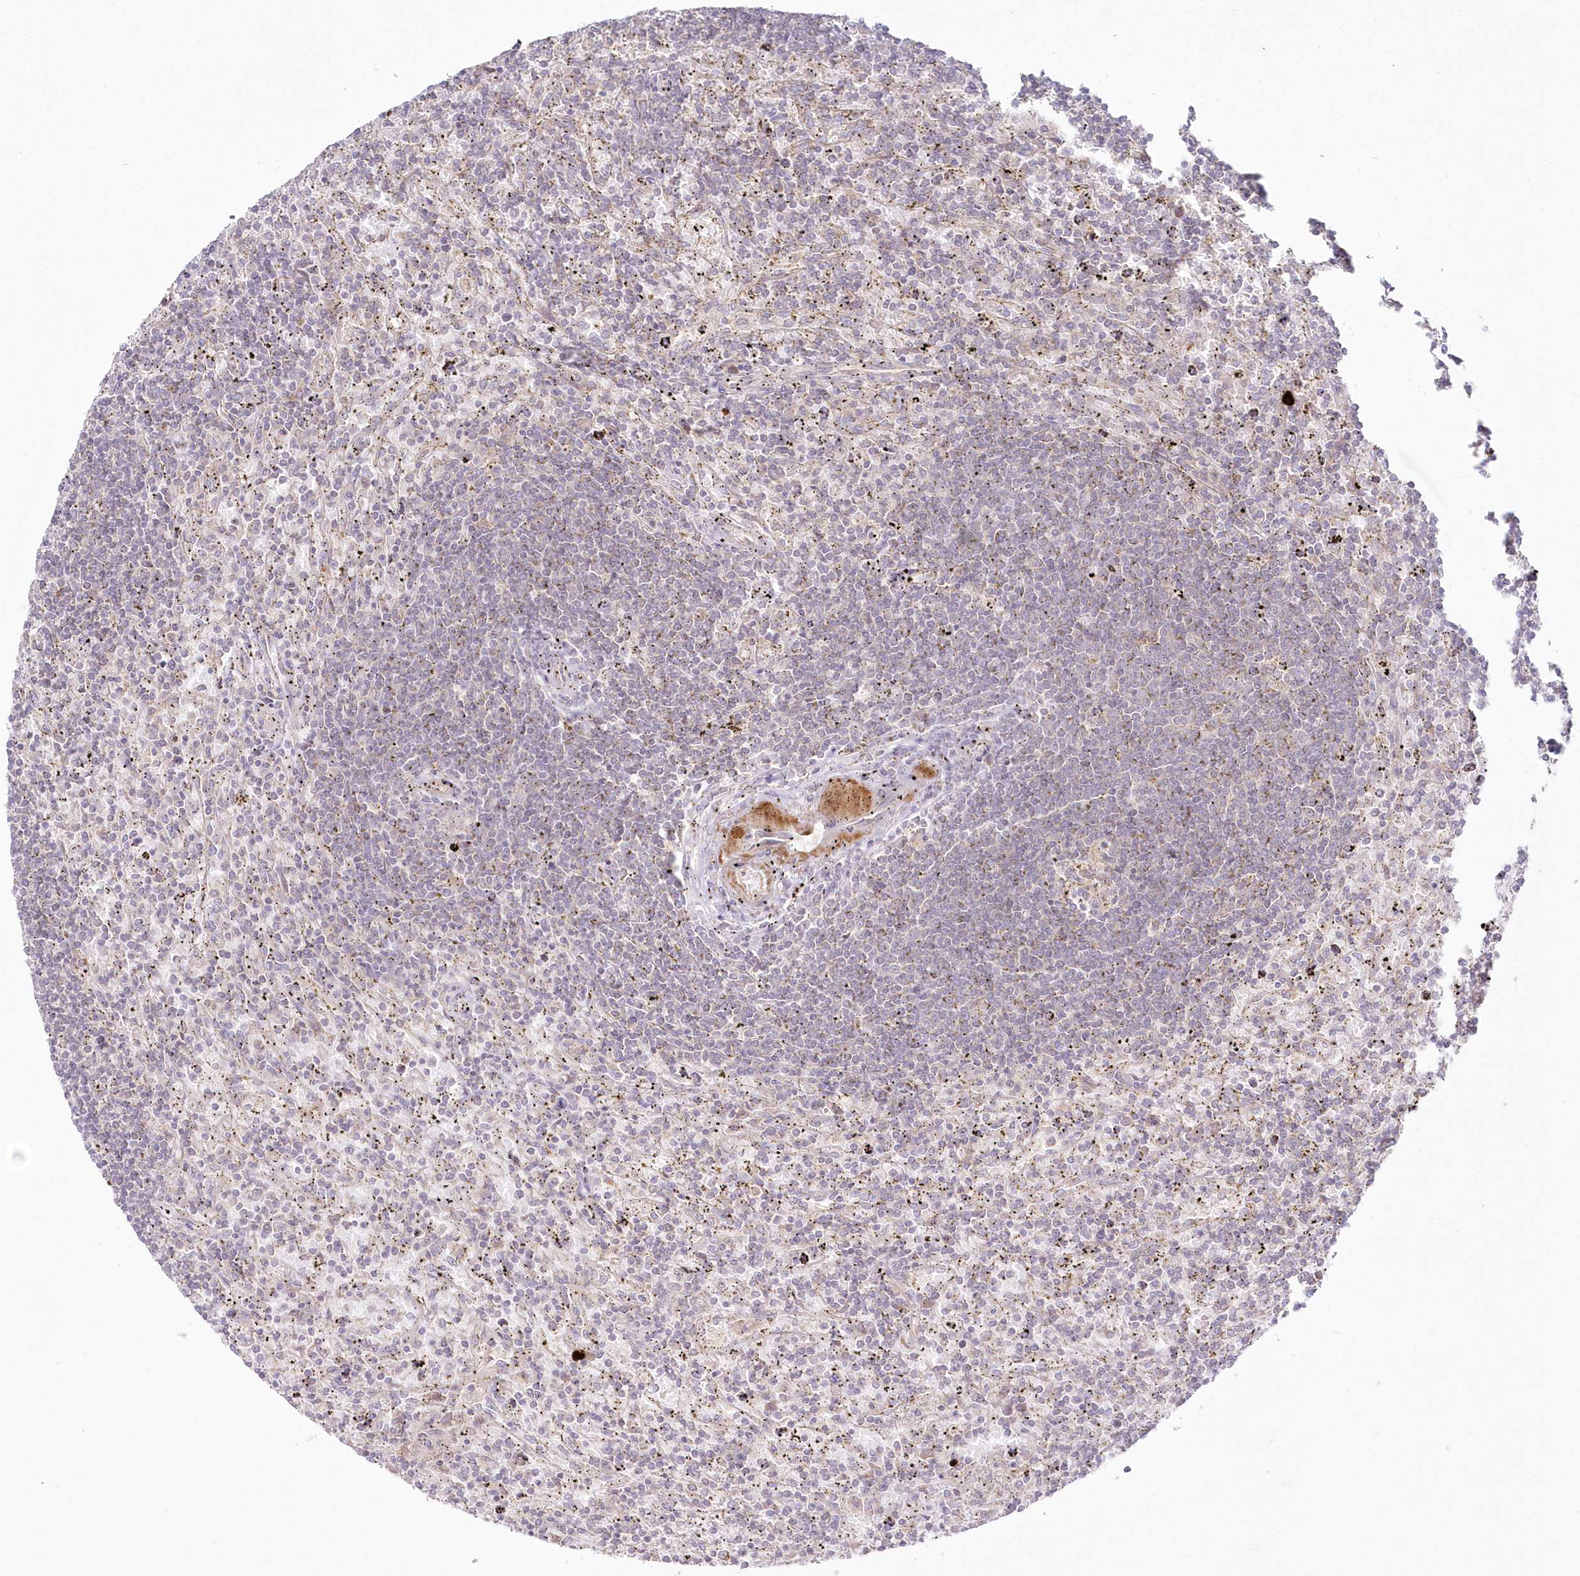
{"staining": {"intensity": "negative", "quantity": "none", "location": "none"}, "tissue": "lymphoma", "cell_type": "Tumor cells", "image_type": "cancer", "snomed": [{"axis": "morphology", "description": "Malignant lymphoma, non-Hodgkin's type, Low grade"}, {"axis": "topography", "description": "Spleen"}], "caption": "Tumor cells show no significant protein positivity in low-grade malignant lymphoma, non-Hodgkin's type.", "gene": "ARSB", "patient": {"sex": "male", "age": 76}}